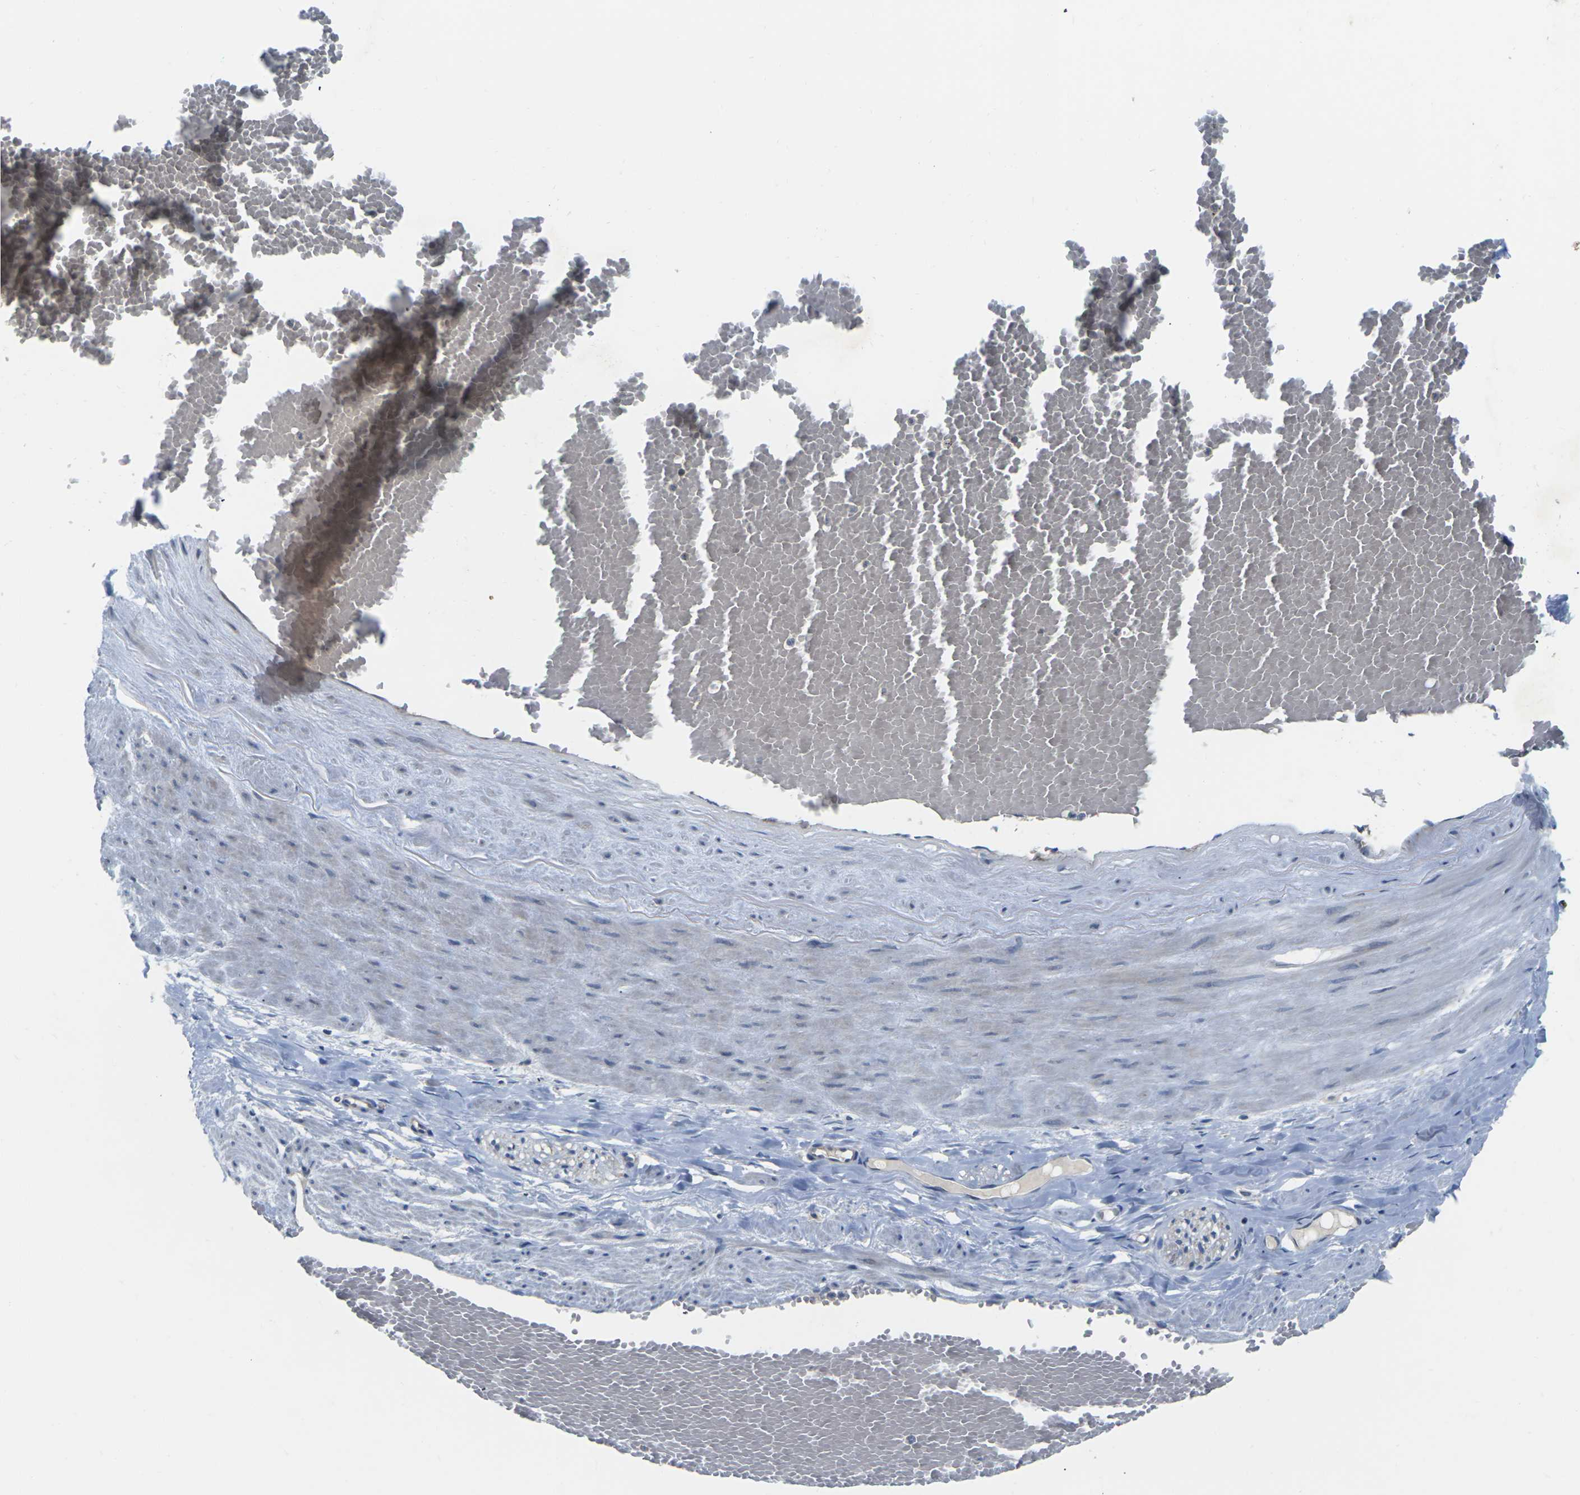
{"staining": {"intensity": "negative", "quantity": "none", "location": "none"}, "tissue": "adipose tissue", "cell_type": "Adipocytes", "image_type": "normal", "snomed": [{"axis": "morphology", "description": "Normal tissue, NOS"}, {"axis": "topography", "description": "Soft tissue"}, {"axis": "topography", "description": "Vascular tissue"}], "caption": "Adipocytes show no significant protein staining in benign adipose tissue. (IHC, brightfield microscopy, high magnification).", "gene": "SCNN1A", "patient": {"sex": "female", "age": 35}}